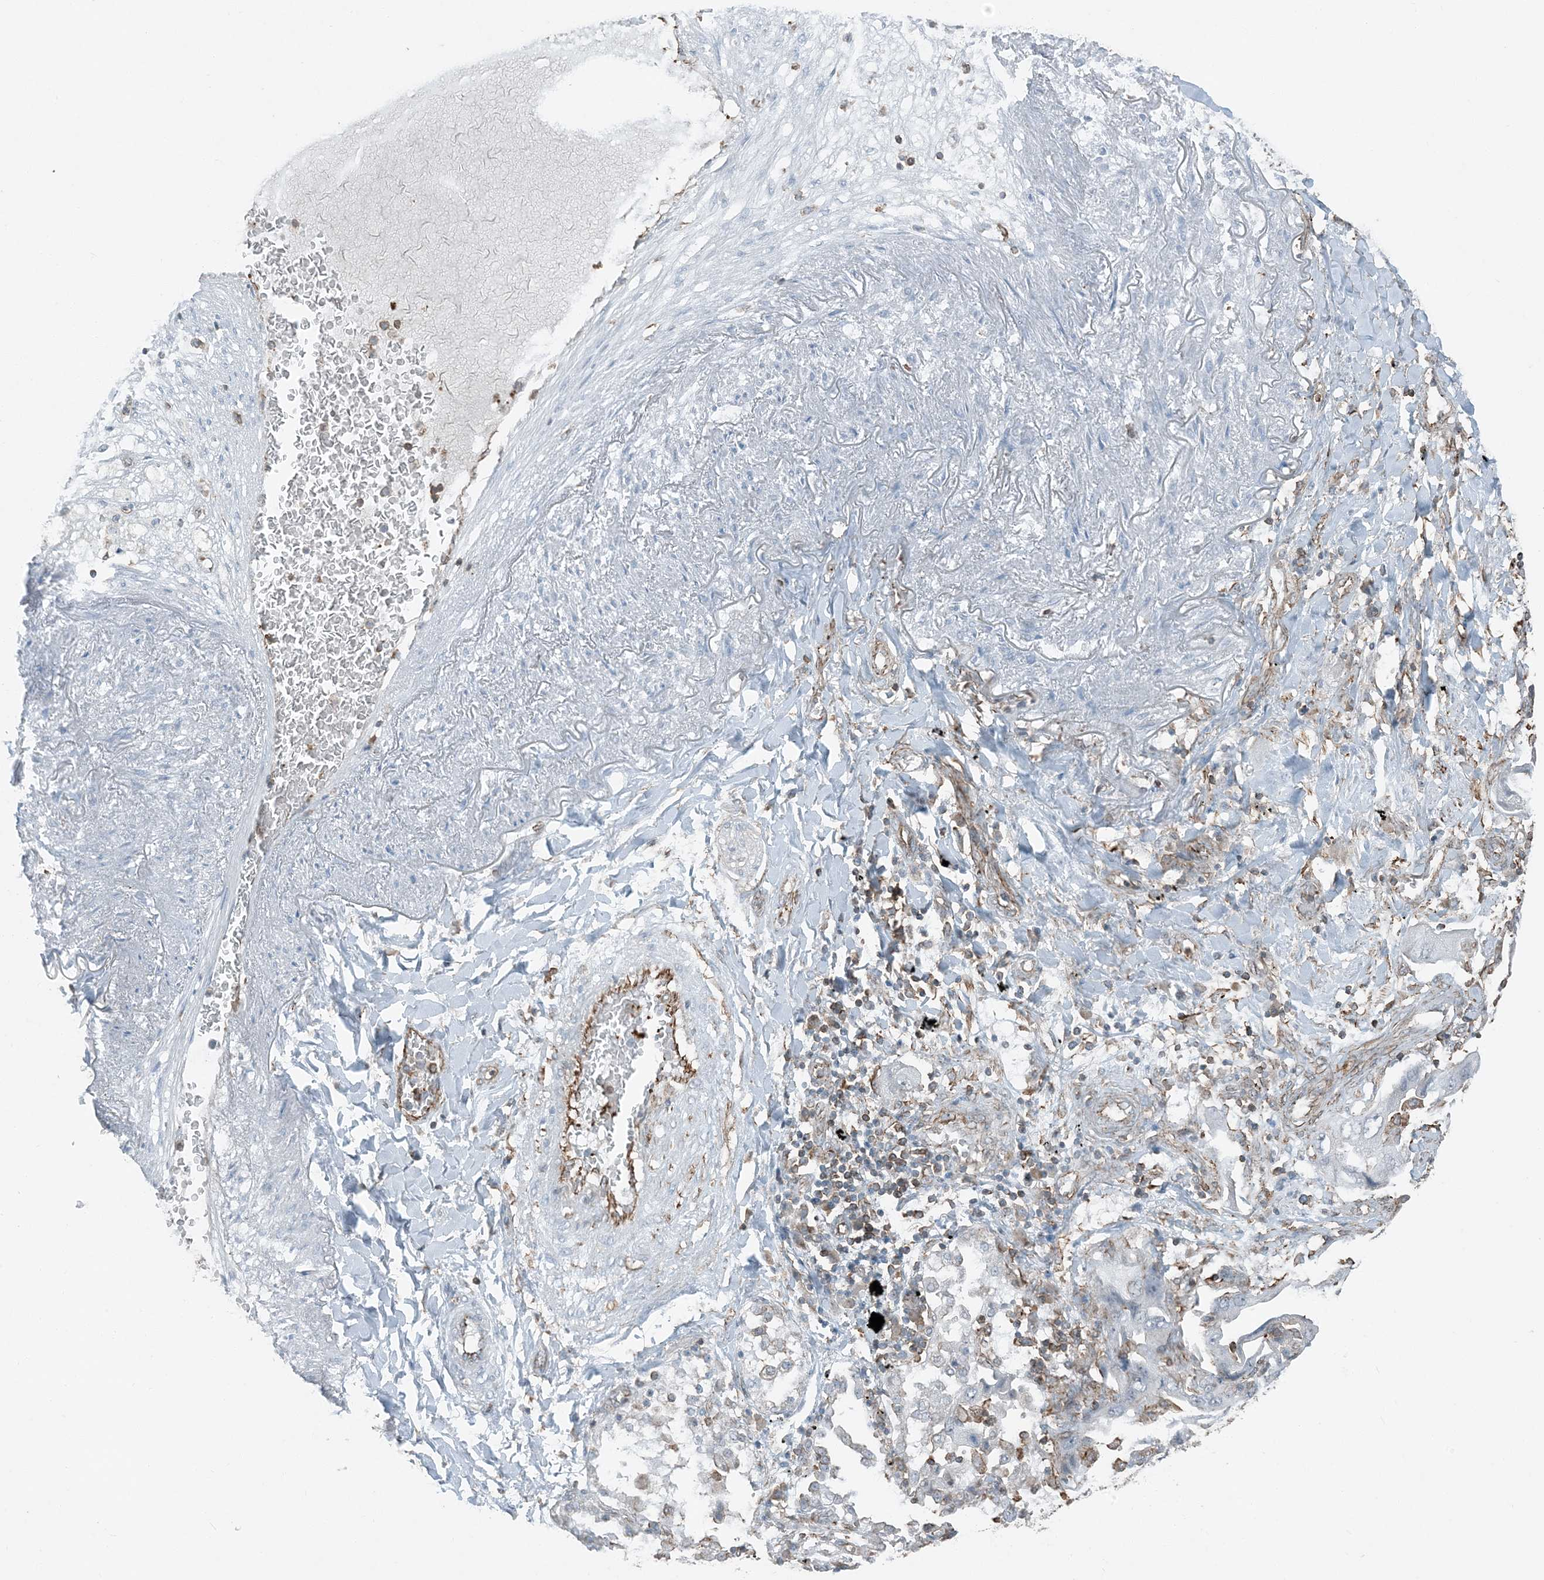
{"staining": {"intensity": "negative", "quantity": "none", "location": "none"}, "tissue": "lung cancer", "cell_type": "Tumor cells", "image_type": "cancer", "snomed": [{"axis": "morphology", "description": "Adenocarcinoma, NOS"}, {"axis": "topography", "description": "Lung"}], "caption": "DAB (3,3'-diaminobenzidine) immunohistochemical staining of lung cancer (adenocarcinoma) demonstrates no significant positivity in tumor cells.", "gene": "APOBEC3C", "patient": {"sex": "female", "age": 65}}